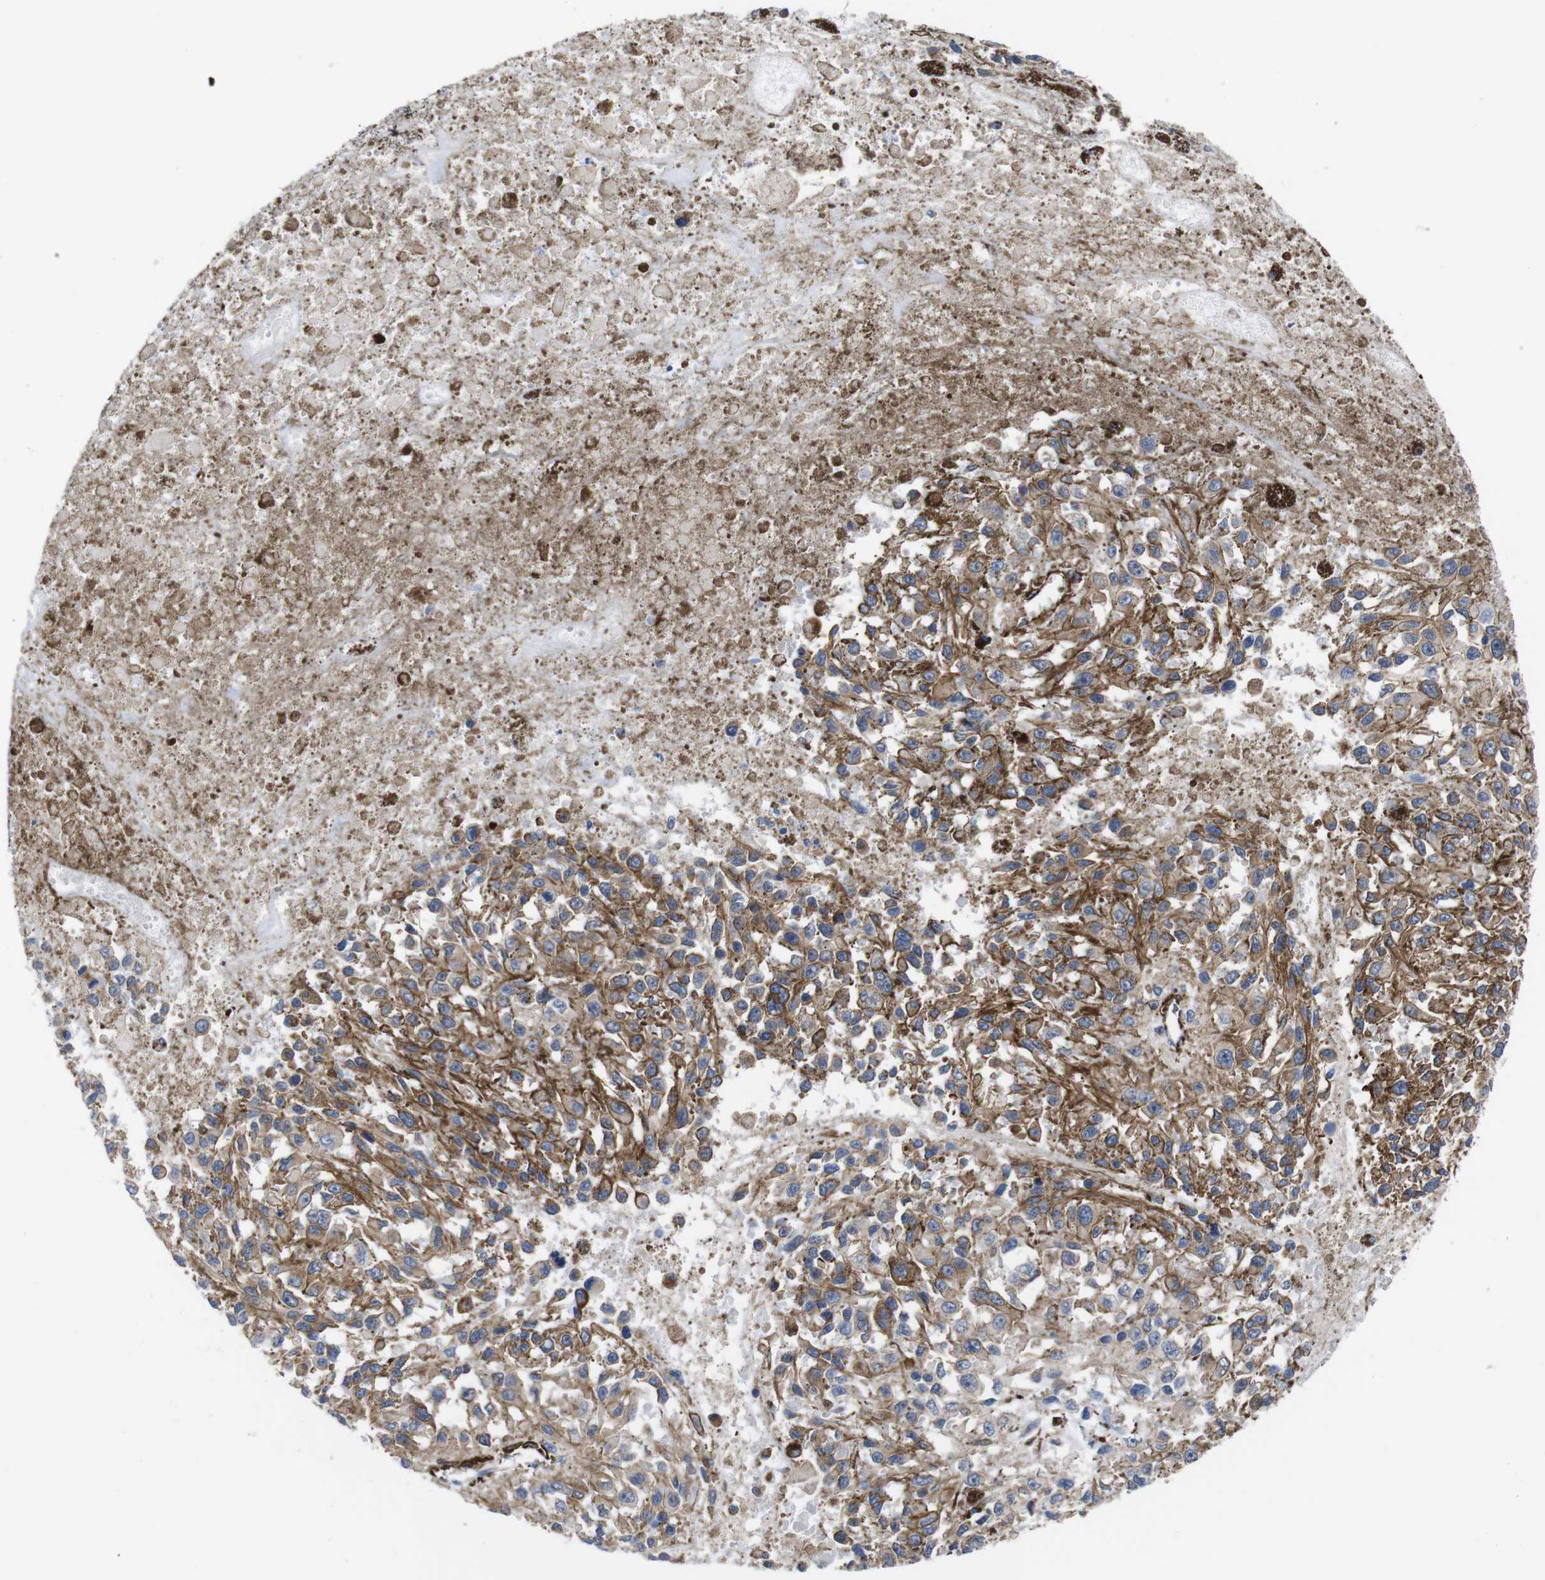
{"staining": {"intensity": "moderate", "quantity": ">75%", "location": "cytoplasmic/membranous"}, "tissue": "melanoma", "cell_type": "Tumor cells", "image_type": "cancer", "snomed": [{"axis": "morphology", "description": "Malignant melanoma, Metastatic site"}, {"axis": "topography", "description": "Lymph node"}], "caption": "Malignant melanoma (metastatic site) stained for a protein displays moderate cytoplasmic/membranous positivity in tumor cells. (DAB (3,3'-diaminobenzidine) IHC, brown staining for protein, blue staining for nuclei).", "gene": "WNT10A", "patient": {"sex": "male", "age": 59}}